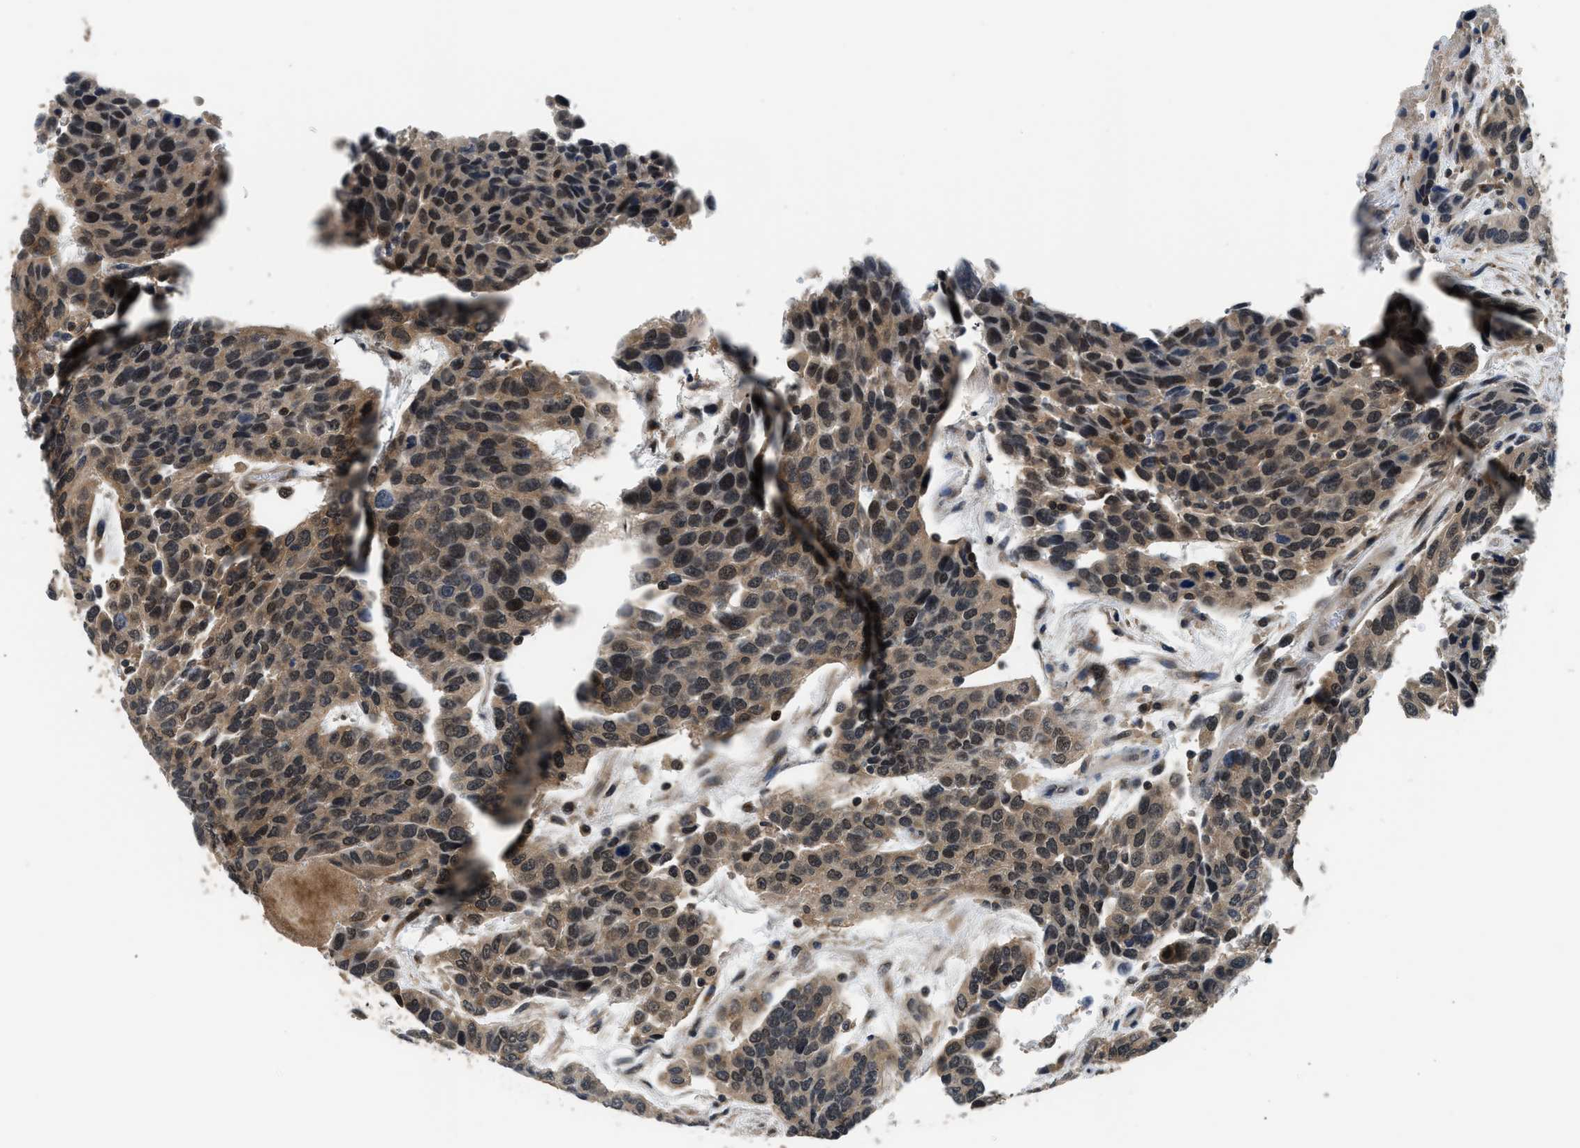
{"staining": {"intensity": "moderate", "quantity": ">75%", "location": "cytoplasmic/membranous,nuclear"}, "tissue": "urothelial cancer", "cell_type": "Tumor cells", "image_type": "cancer", "snomed": [{"axis": "morphology", "description": "Urothelial carcinoma, High grade"}, {"axis": "topography", "description": "Urinary bladder"}], "caption": "A photomicrograph of urothelial cancer stained for a protein displays moderate cytoplasmic/membranous and nuclear brown staining in tumor cells.", "gene": "MTMR1", "patient": {"sex": "female", "age": 80}}